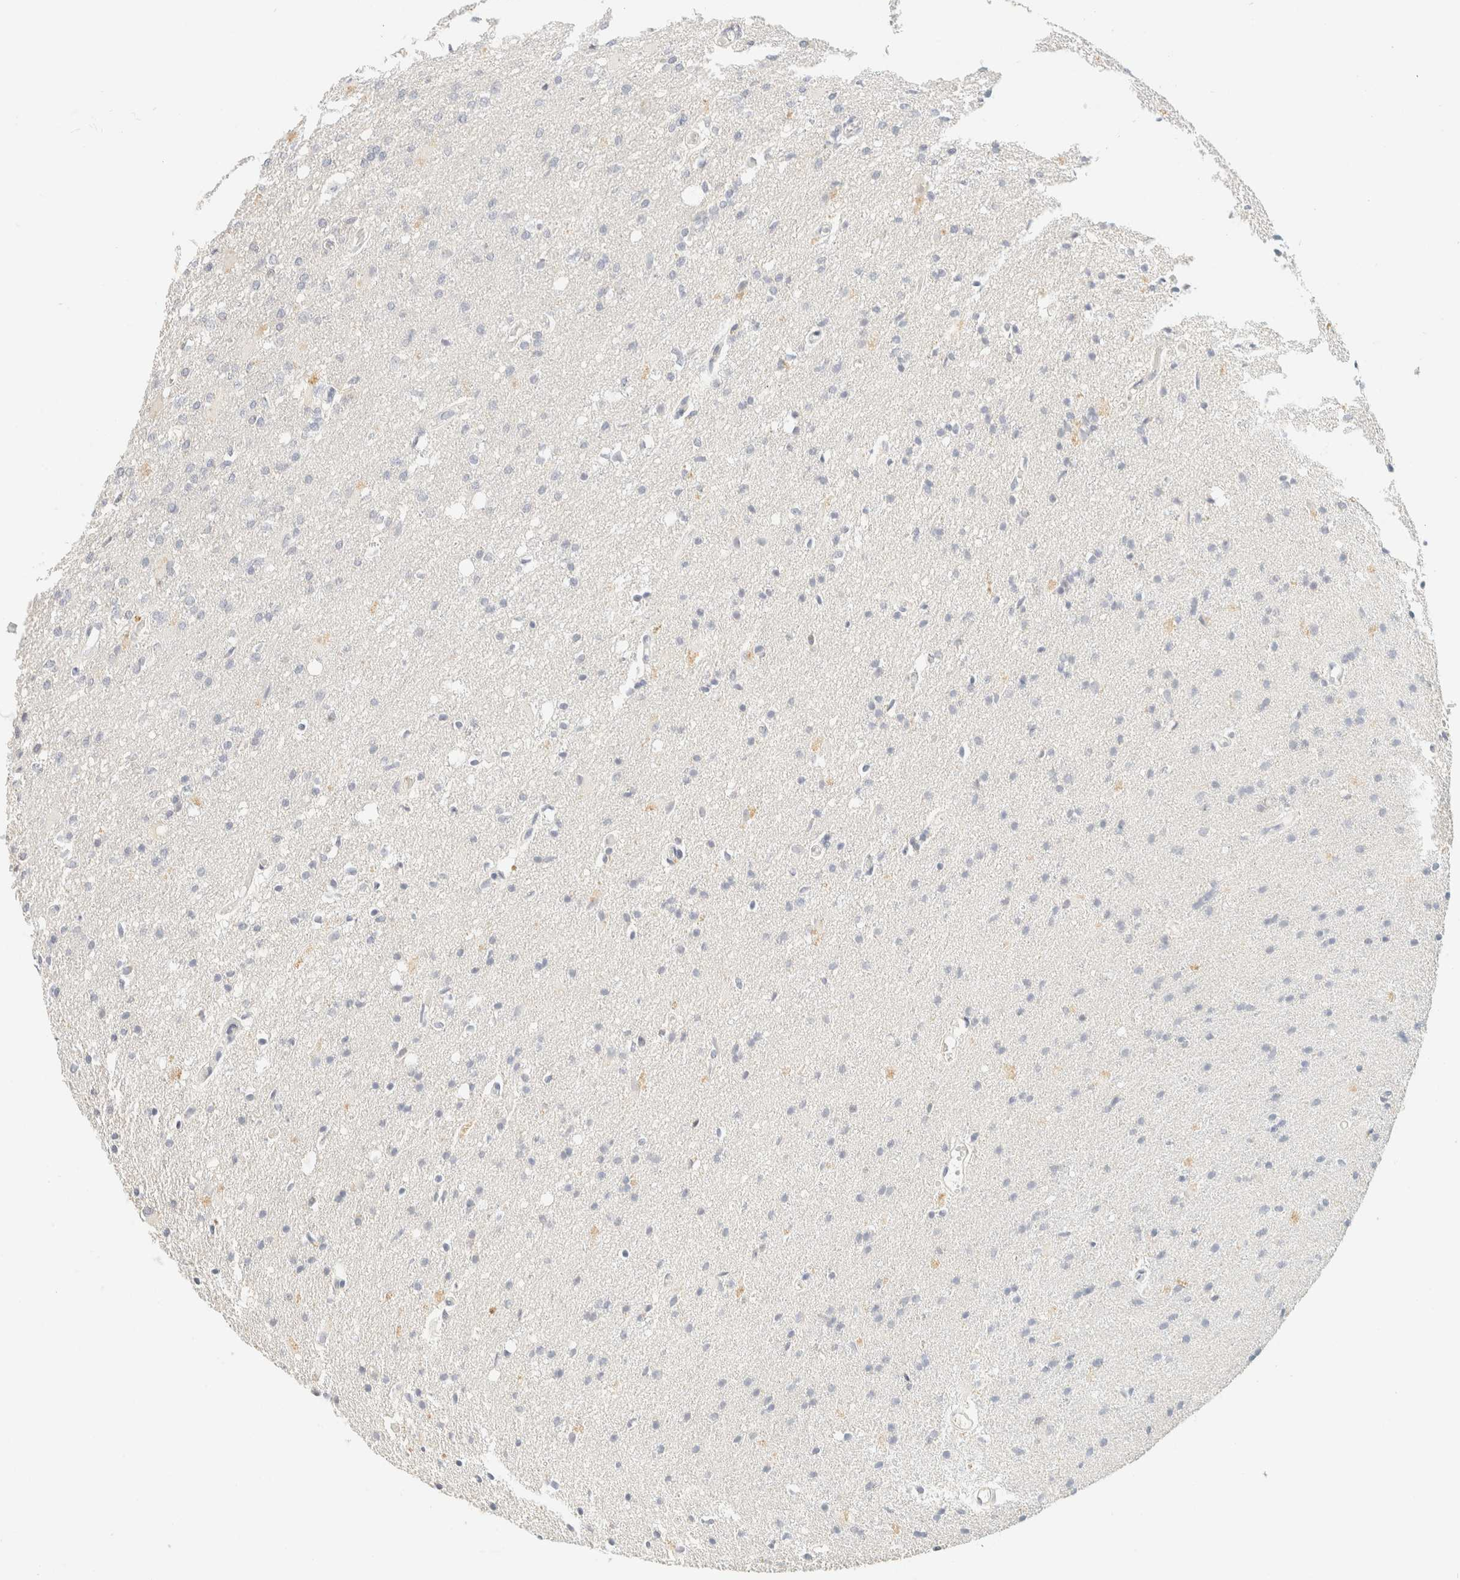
{"staining": {"intensity": "negative", "quantity": "none", "location": "none"}, "tissue": "glioma", "cell_type": "Tumor cells", "image_type": "cancer", "snomed": [{"axis": "morphology", "description": "Normal tissue, NOS"}, {"axis": "morphology", "description": "Glioma, malignant, High grade"}, {"axis": "topography", "description": "Cerebral cortex"}], "caption": "High-grade glioma (malignant) stained for a protein using immunohistochemistry (IHC) reveals no expression tumor cells.", "gene": "TIMD4", "patient": {"sex": "male", "age": 77}}